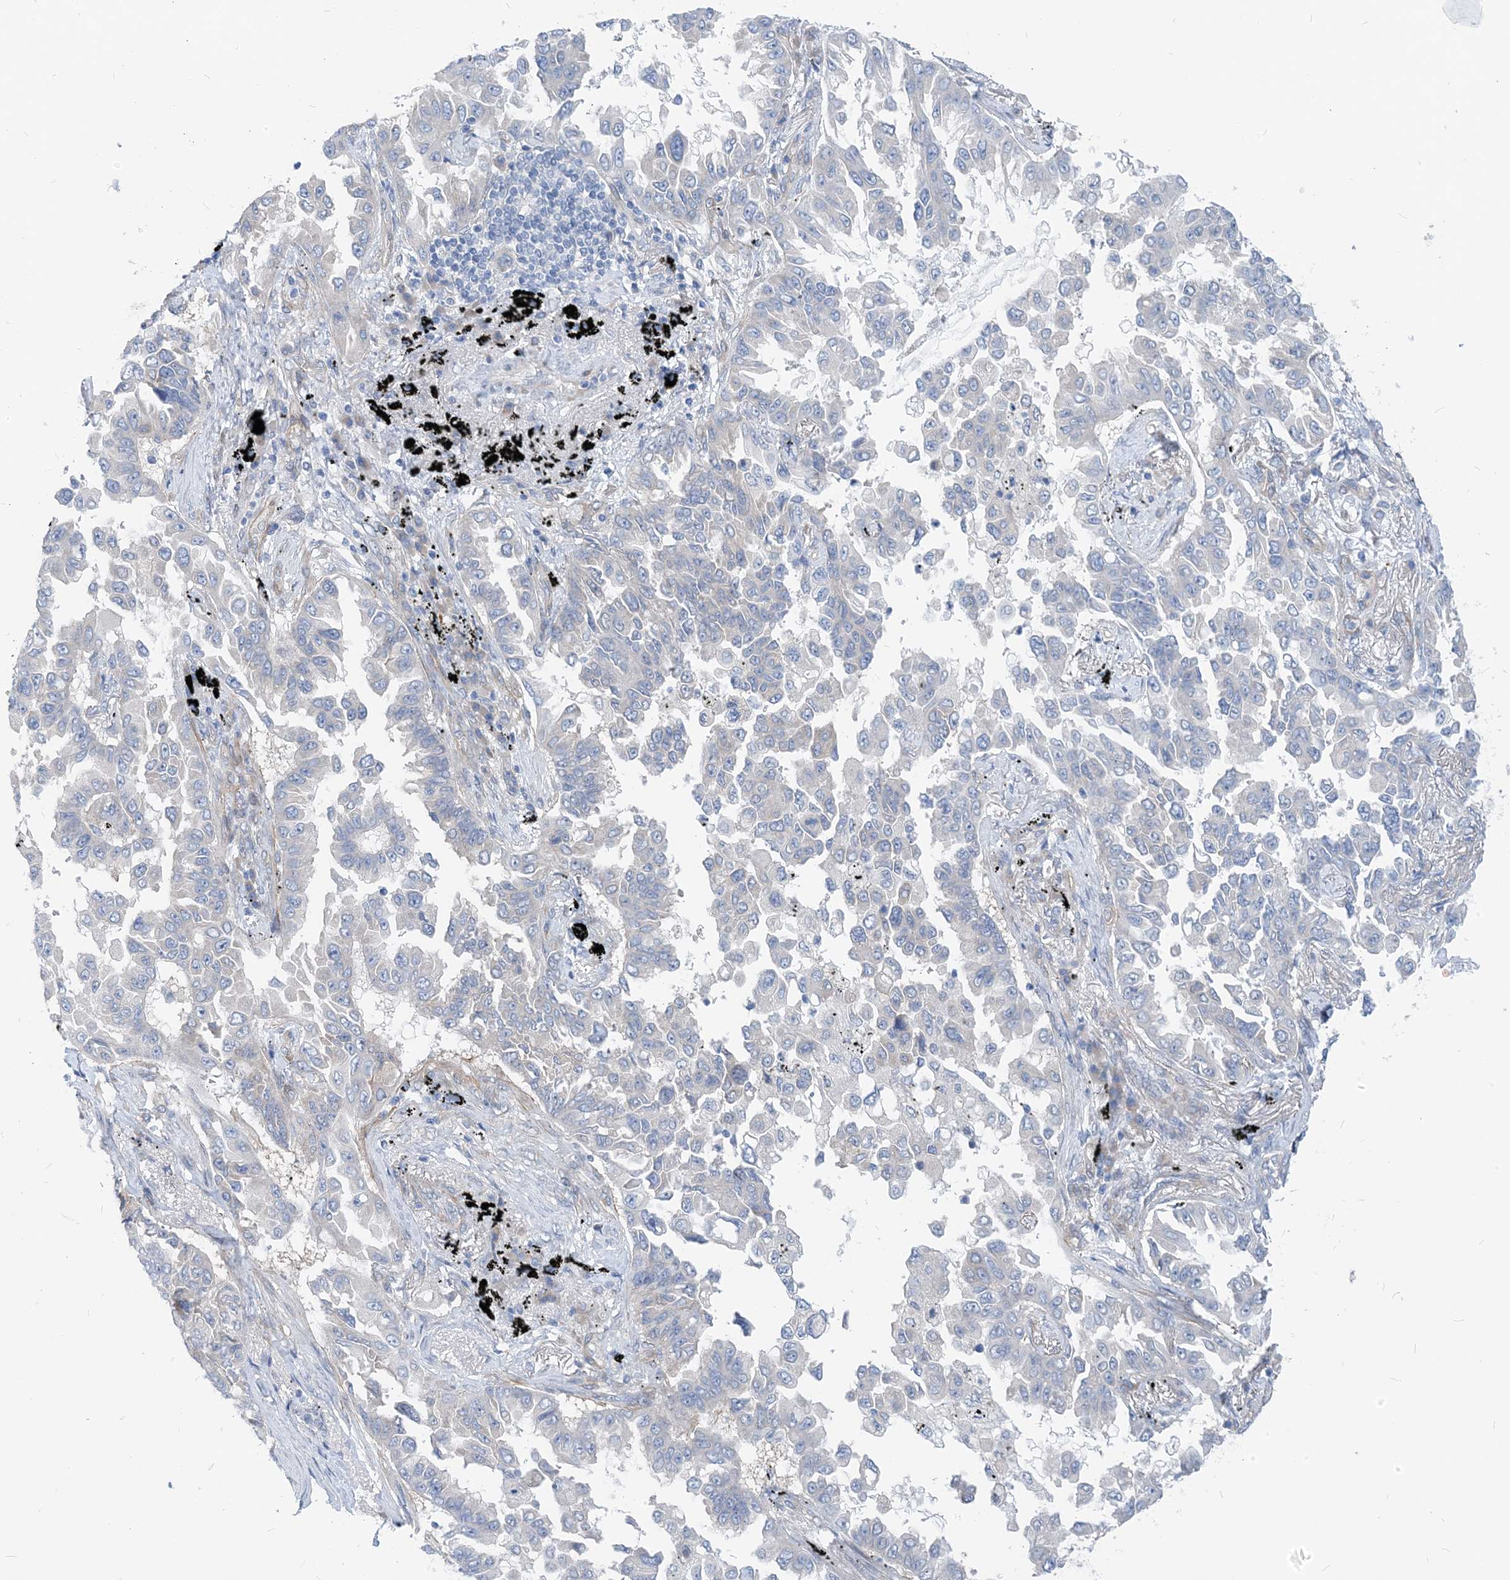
{"staining": {"intensity": "negative", "quantity": "none", "location": "none"}, "tissue": "lung cancer", "cell_type": "Tumor cells", "image_type": "cancer", "snomed": [{"axis": "morphology", "description": "Adenocarcinoma, NOS"}, {"axis": "topography", "description": "Lung"}], "caption": "Photomicrograph shows no significant protein expression in tumor cells of adenocarcinoma (lung).", "gene": "PLEKHA3", "patient": {"sex": "female", "age": 67}}